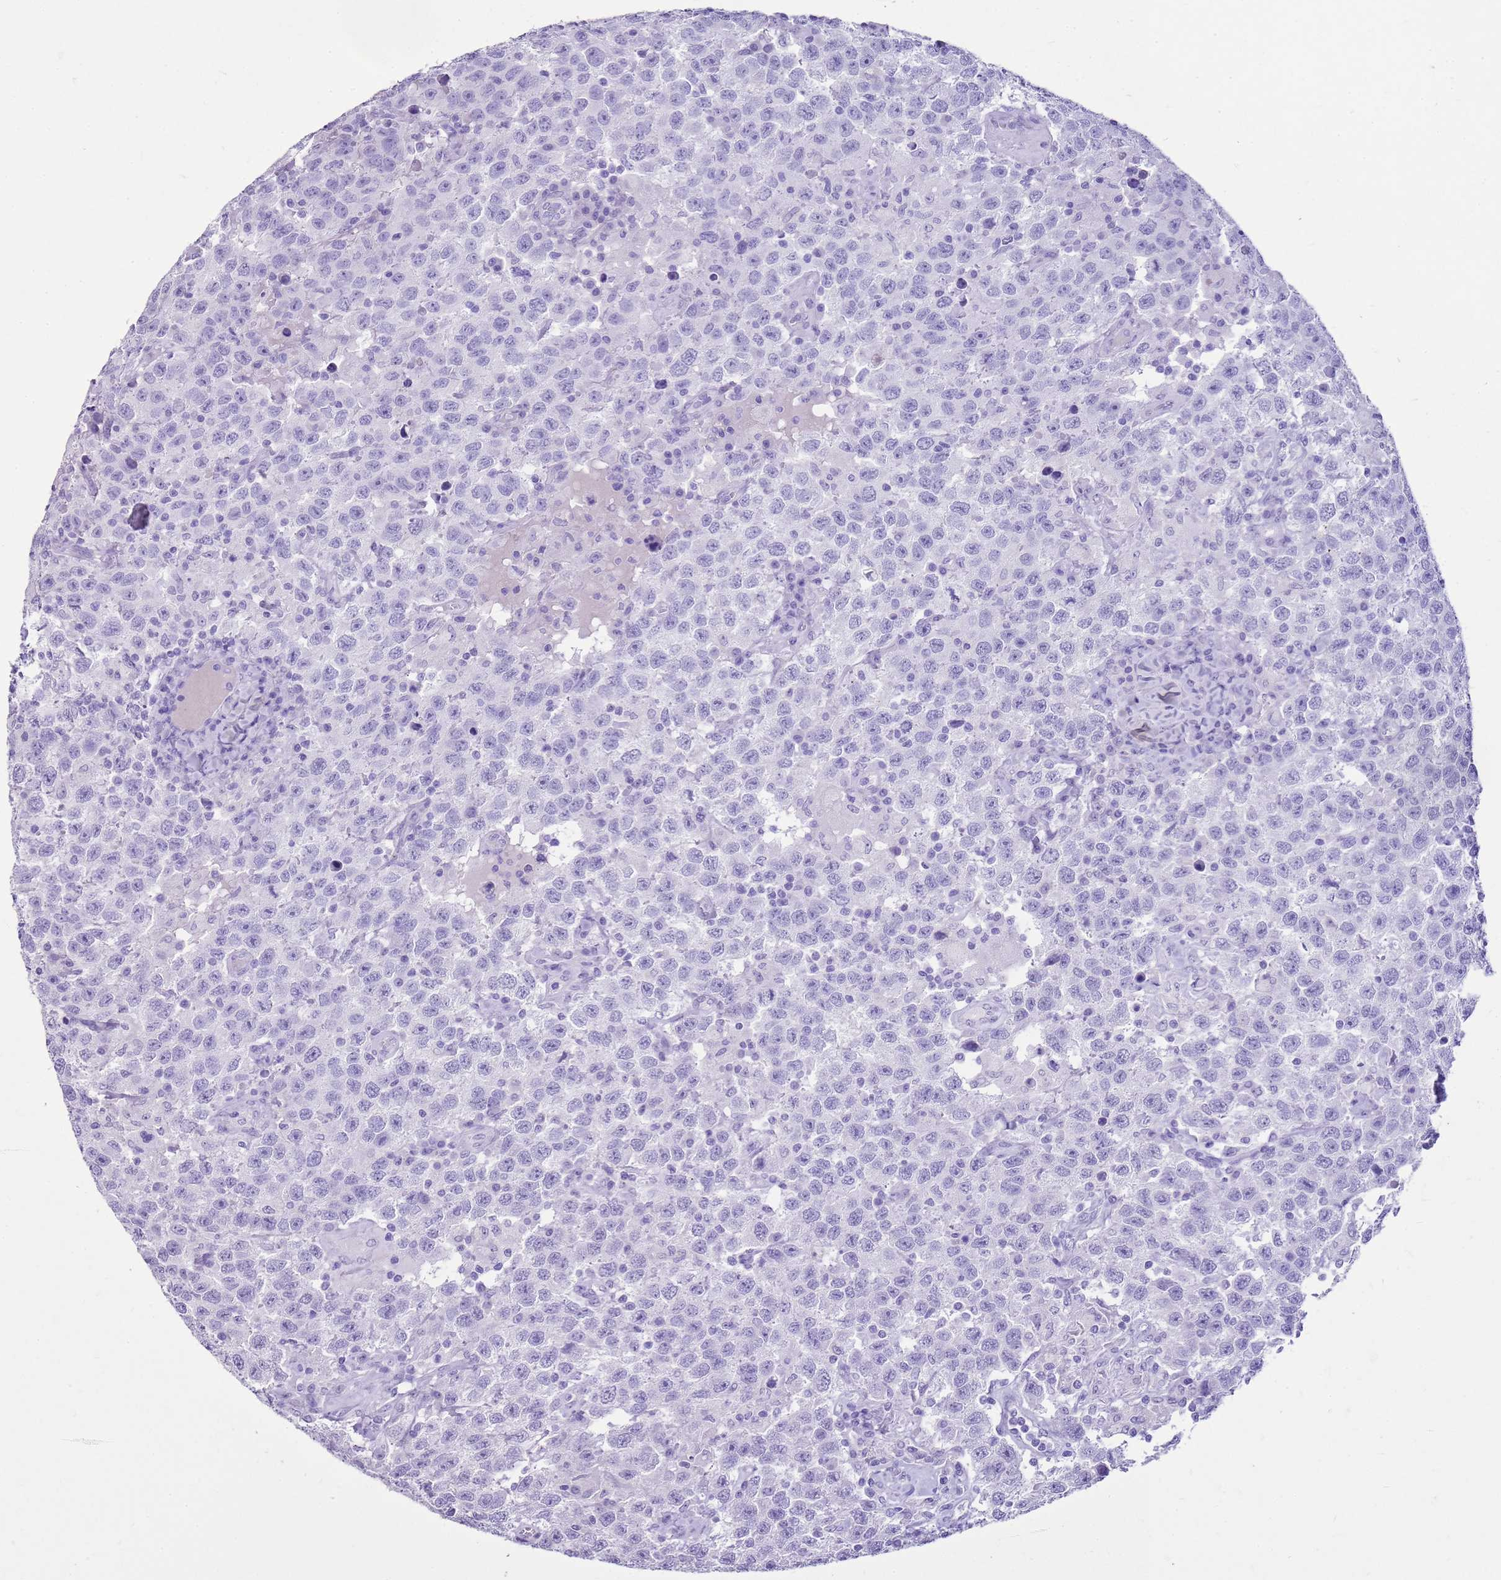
{"staining": {"intensity": "negative", "quantity": "none", "location": "none"}, "tissue": "testis cancer", "cell_type": "Tumor cells", "image_type": "cancer", "snomed": [{"axis": "morphology", "description": "Seminoma, NOS"}, {"axis": "topography", "description": "Testis"}], "caption": "This photomicrograph is of testis cancer (seminoma) stained with immunohistochemistry (IHC) to label a protein in brown with the nuclei are counter-stained blue. There is no expression in tumor cells.", "gene": "CA8", "patient": {"sex": "male", "age": 41}}